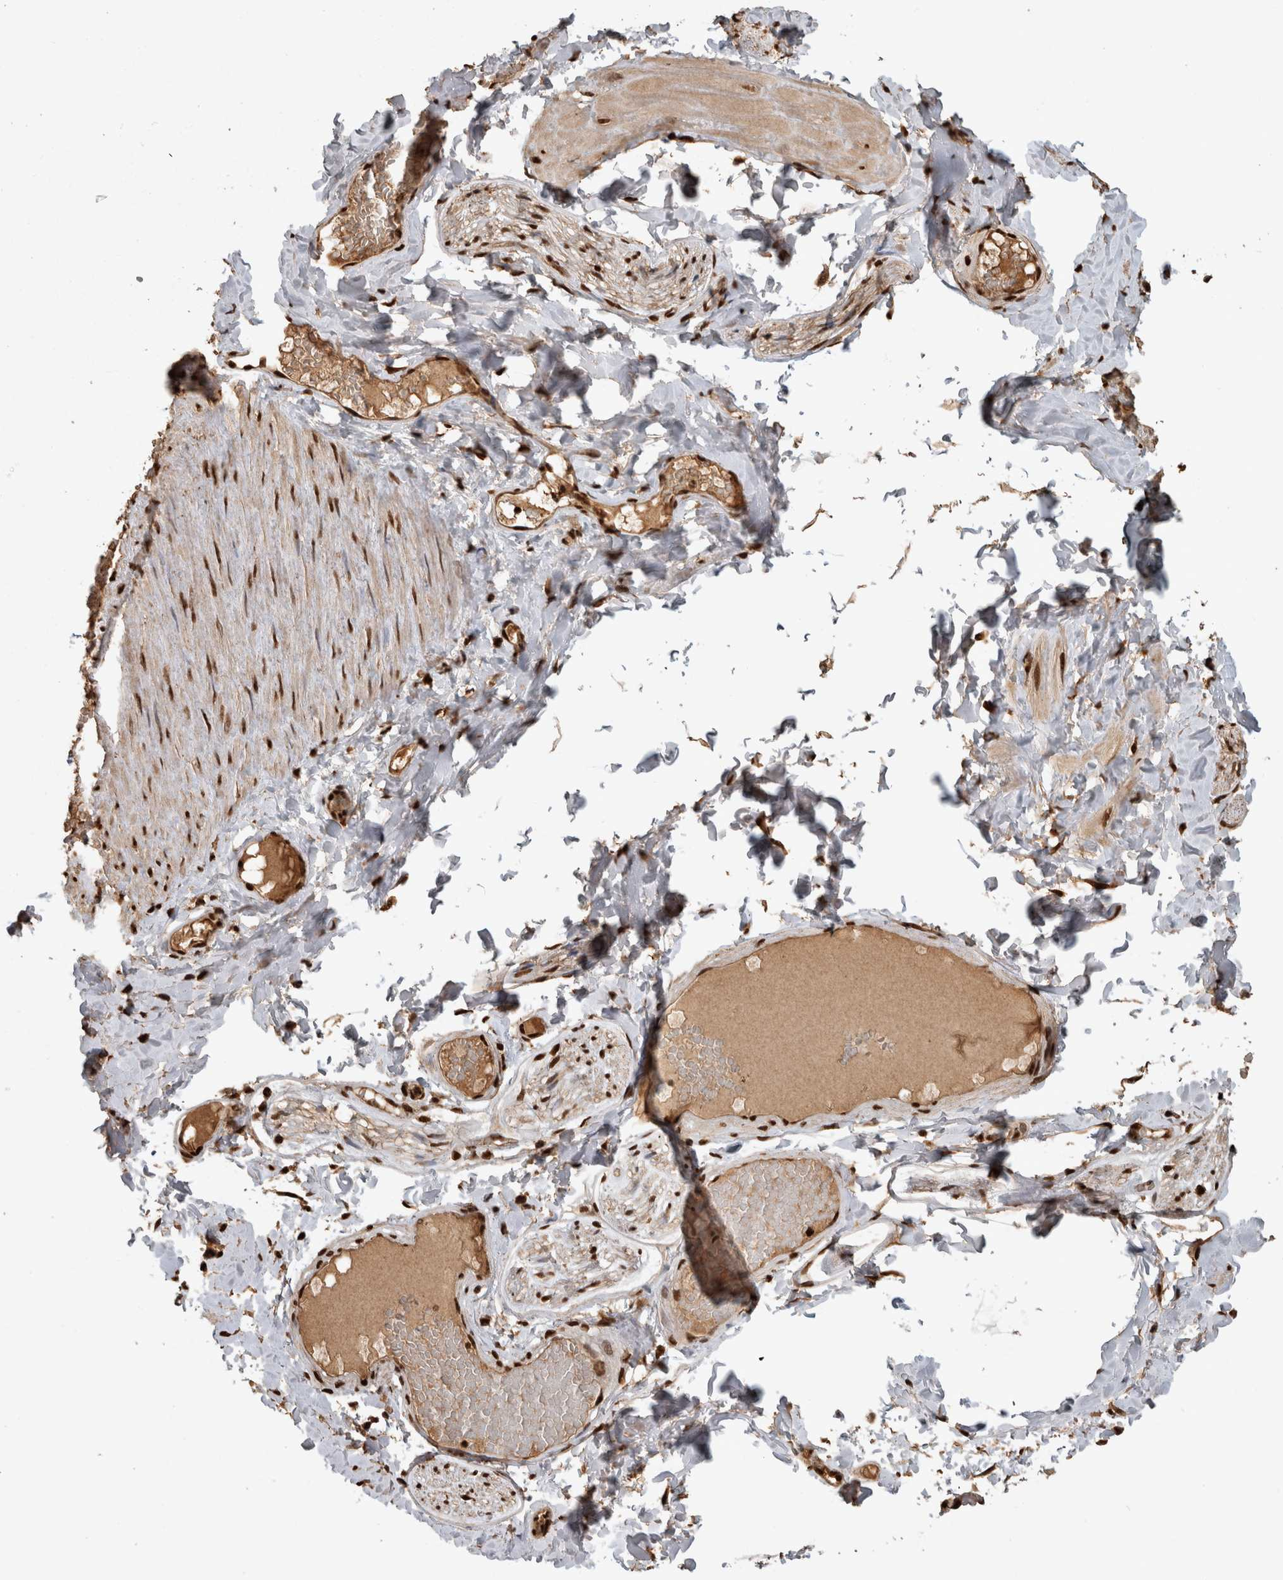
{"staining": {"intensity": "strong", "quantity": ">75%", "location": "nuclear"}, "tissue": "adipose tissue", "cell_type": "Adipocytes", "image_type": "normal", "snomed": [{"axis": "morphology", "description": "Normal tissue, NOS"}, {"axis": "topography", "description": "Adipose tissue"}, {"axis": "topography", "description": "Vascular tissue"}, {"axis": "topography", "description": "Peripheral nerve tissue"}], "caption": "The image exhibits immunohistochemical staining of normal adipose tissue. There is strong nuclear expression is present in about >75% of adipocytes.", "gene": "RAD50", "patient": {"sex": "male", "age": 25}}